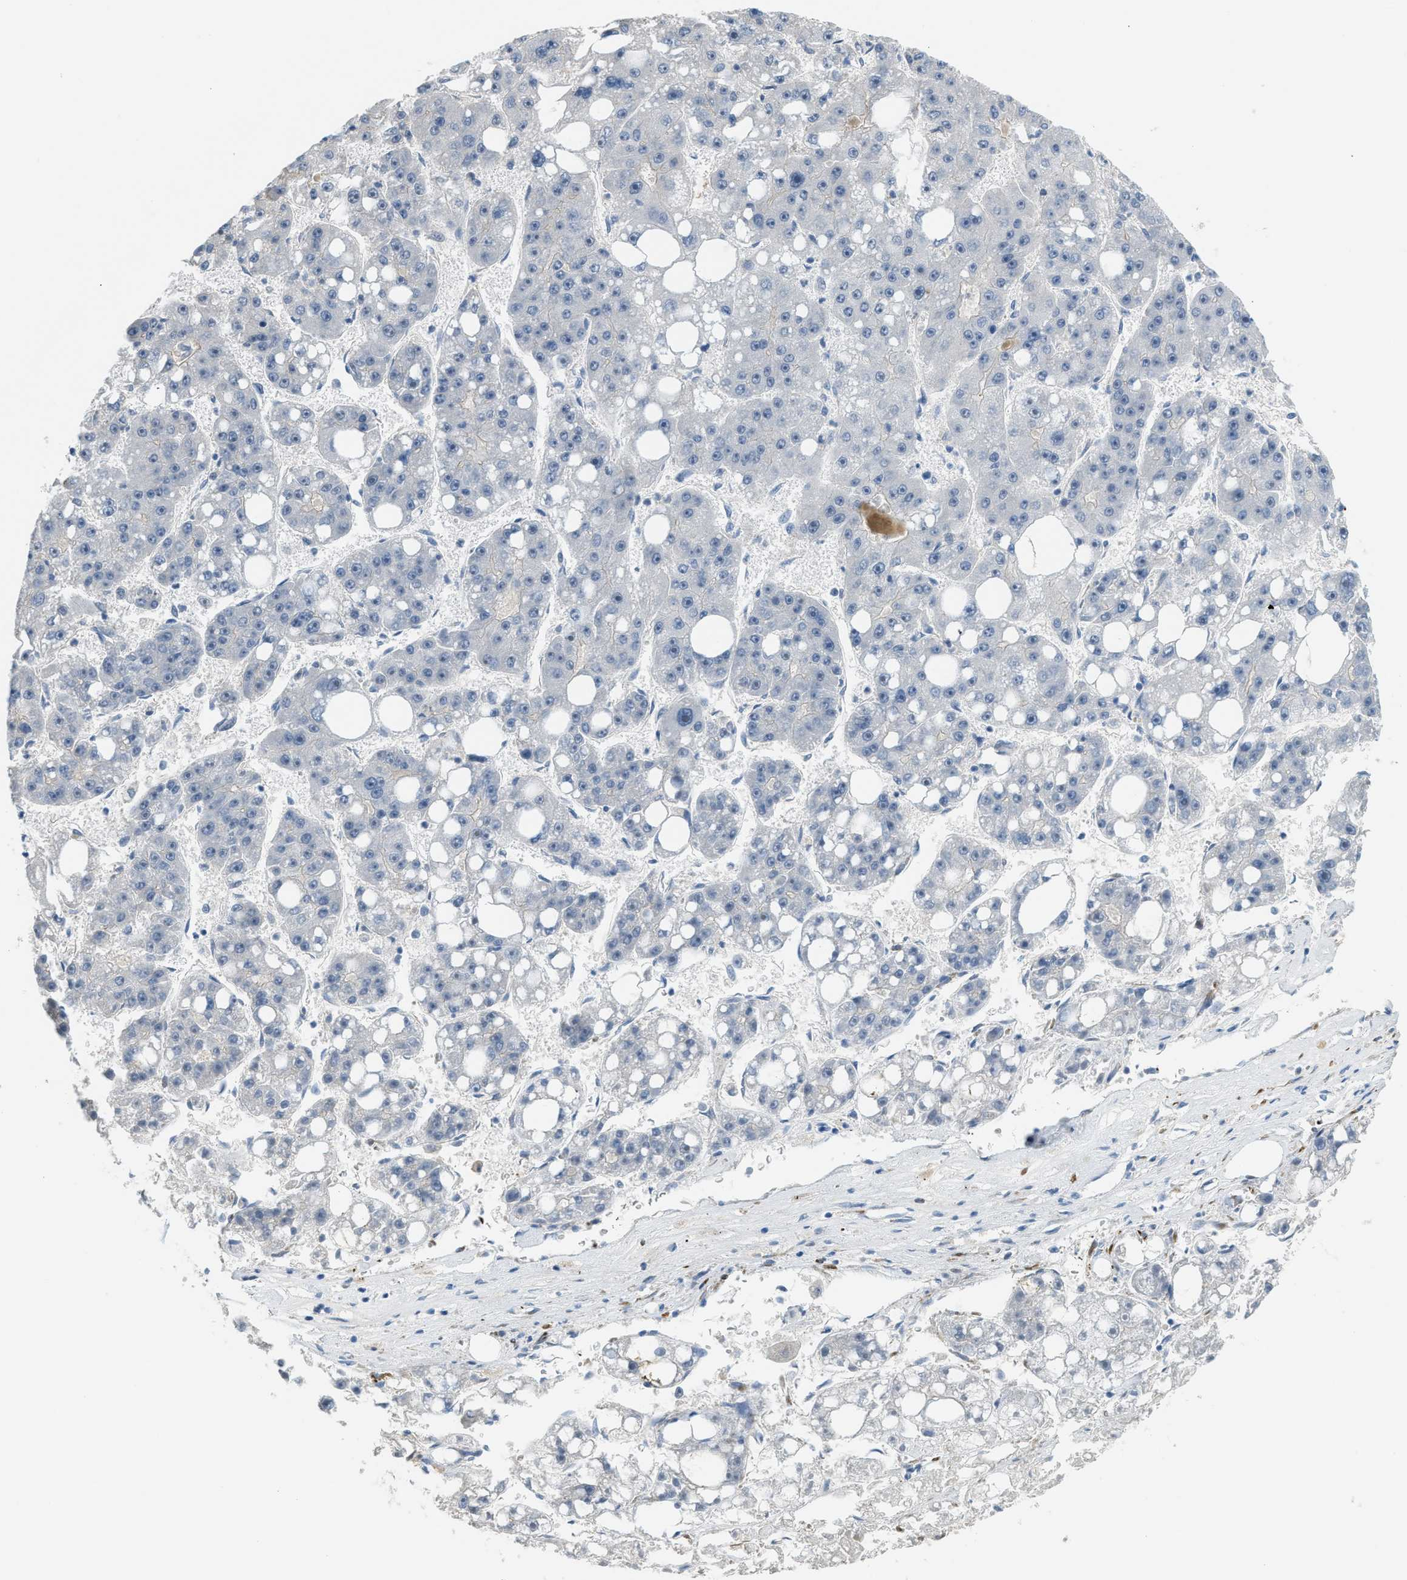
{"staining": {"intensity": "negative", "quantity": "none", "location": "none"}, "tissue": "liver cancer", "cell_type": "Tumor cells", "image_type": "cancer", "snomed": [{"axis": "morphology", "description": "Carcinoma, Hepatocellular, NOS"}, {"axis": "topography", "description": "Liver"}], "caption": "The IHC image has no significant expression in tumor cells of liver cancer (hepatocellular carcinoma) tissue.", "gene": "TMEM154", "patient": {"sex": "female", "age": 61}}